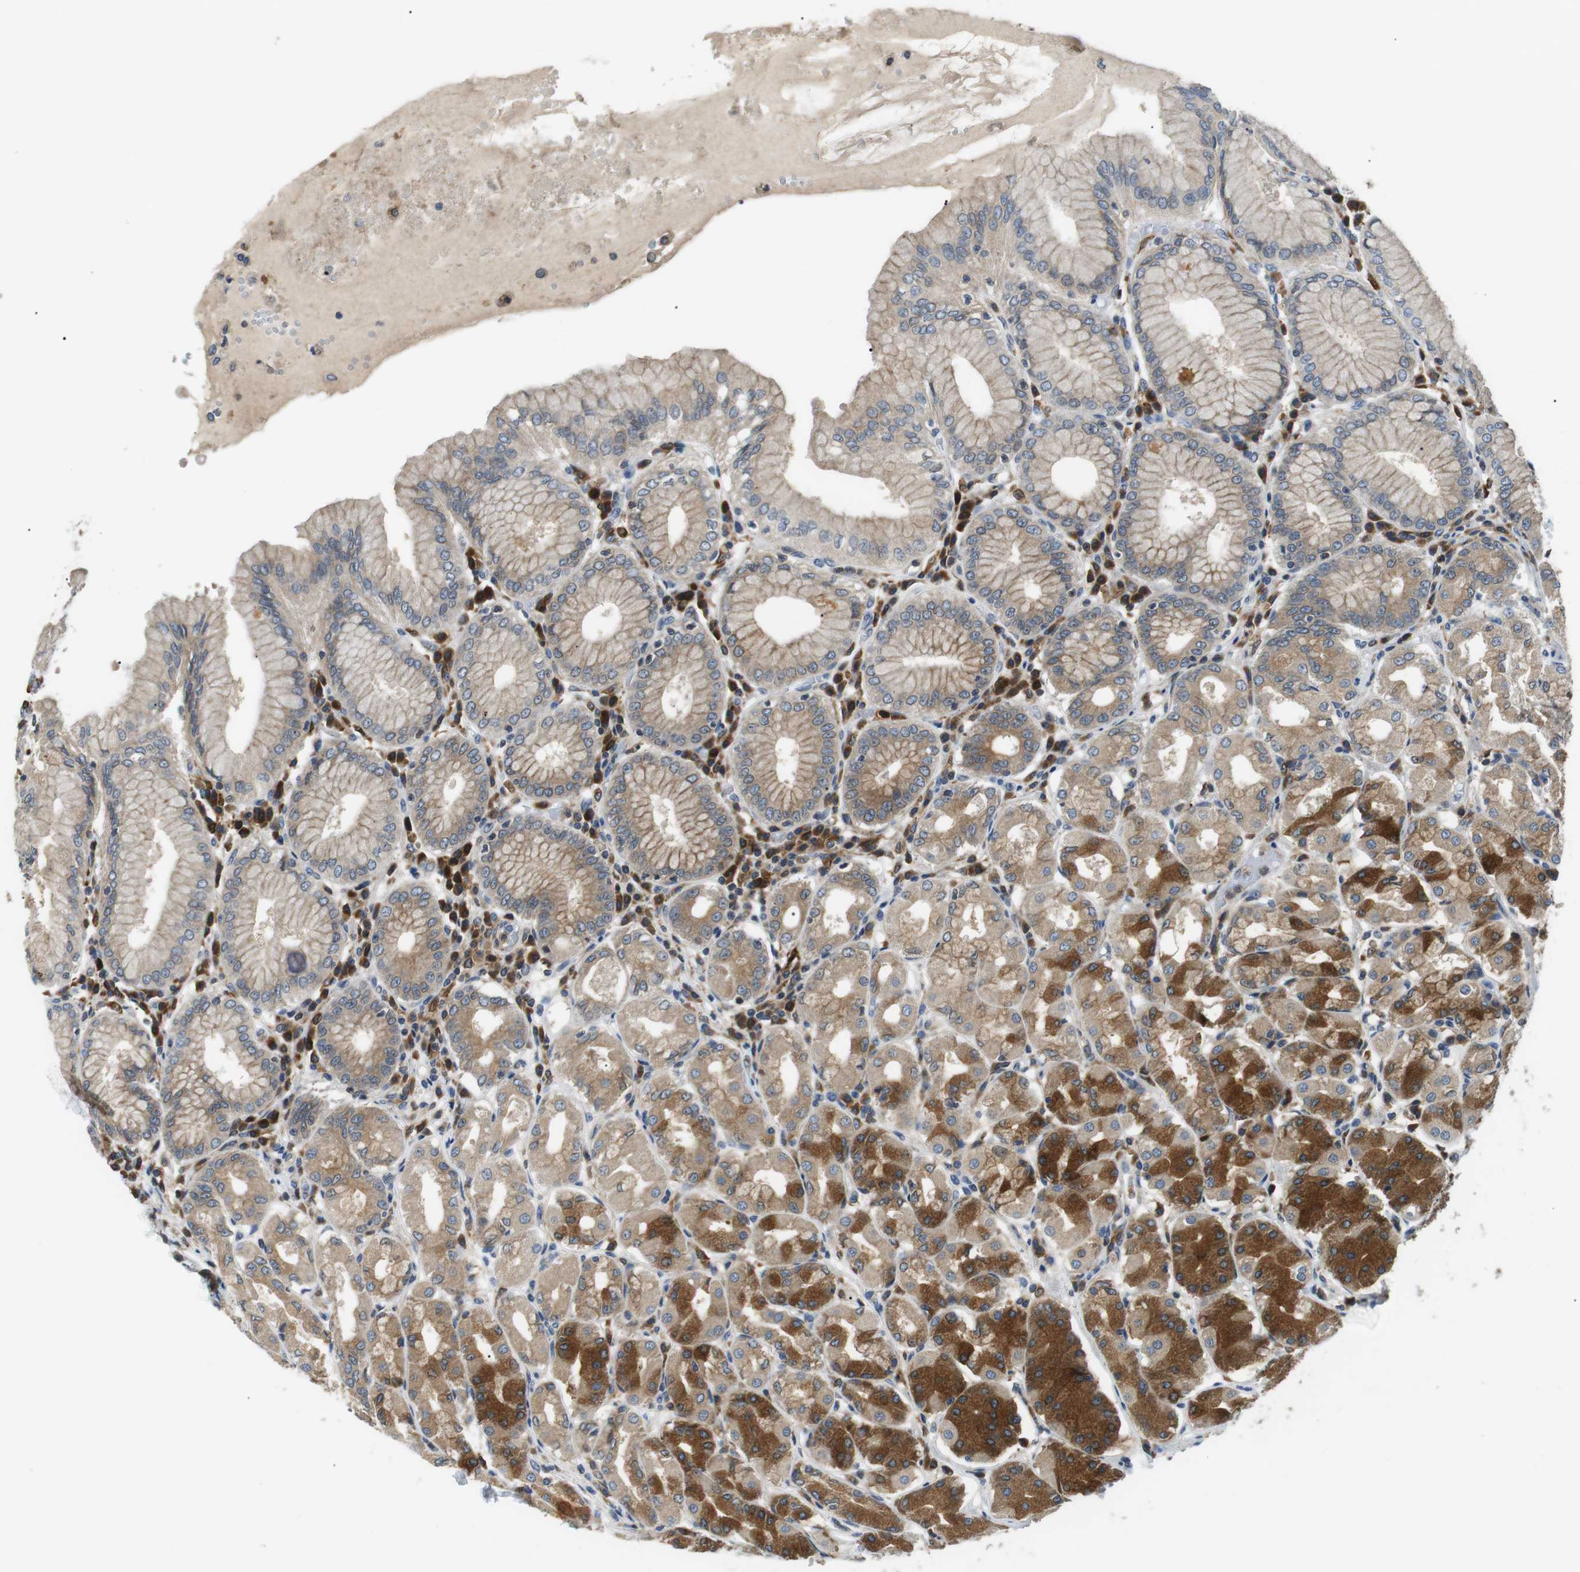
{"staining": {"intensity": "strong", "quantity": ">75%", "location": "cytoplasmic/membranous"}, "tissue": "stomach", "cell_type": "Glandular cells", "image_type": "normal", "snomed": [{"axis": "morphology", "description": "Normal tissue, NOS"}, {"axis": "topography", "description": "Stomach"}, {"axis": "topography", "description": "Stomach, lower"}], "caption": "Unremarkable stomach demonstrates strong cytoplasmic/membranous positivity in approximately >75% of glandular cells.", "gene": "RAB9A", "patient": {"sex": "female", "age": 56}}